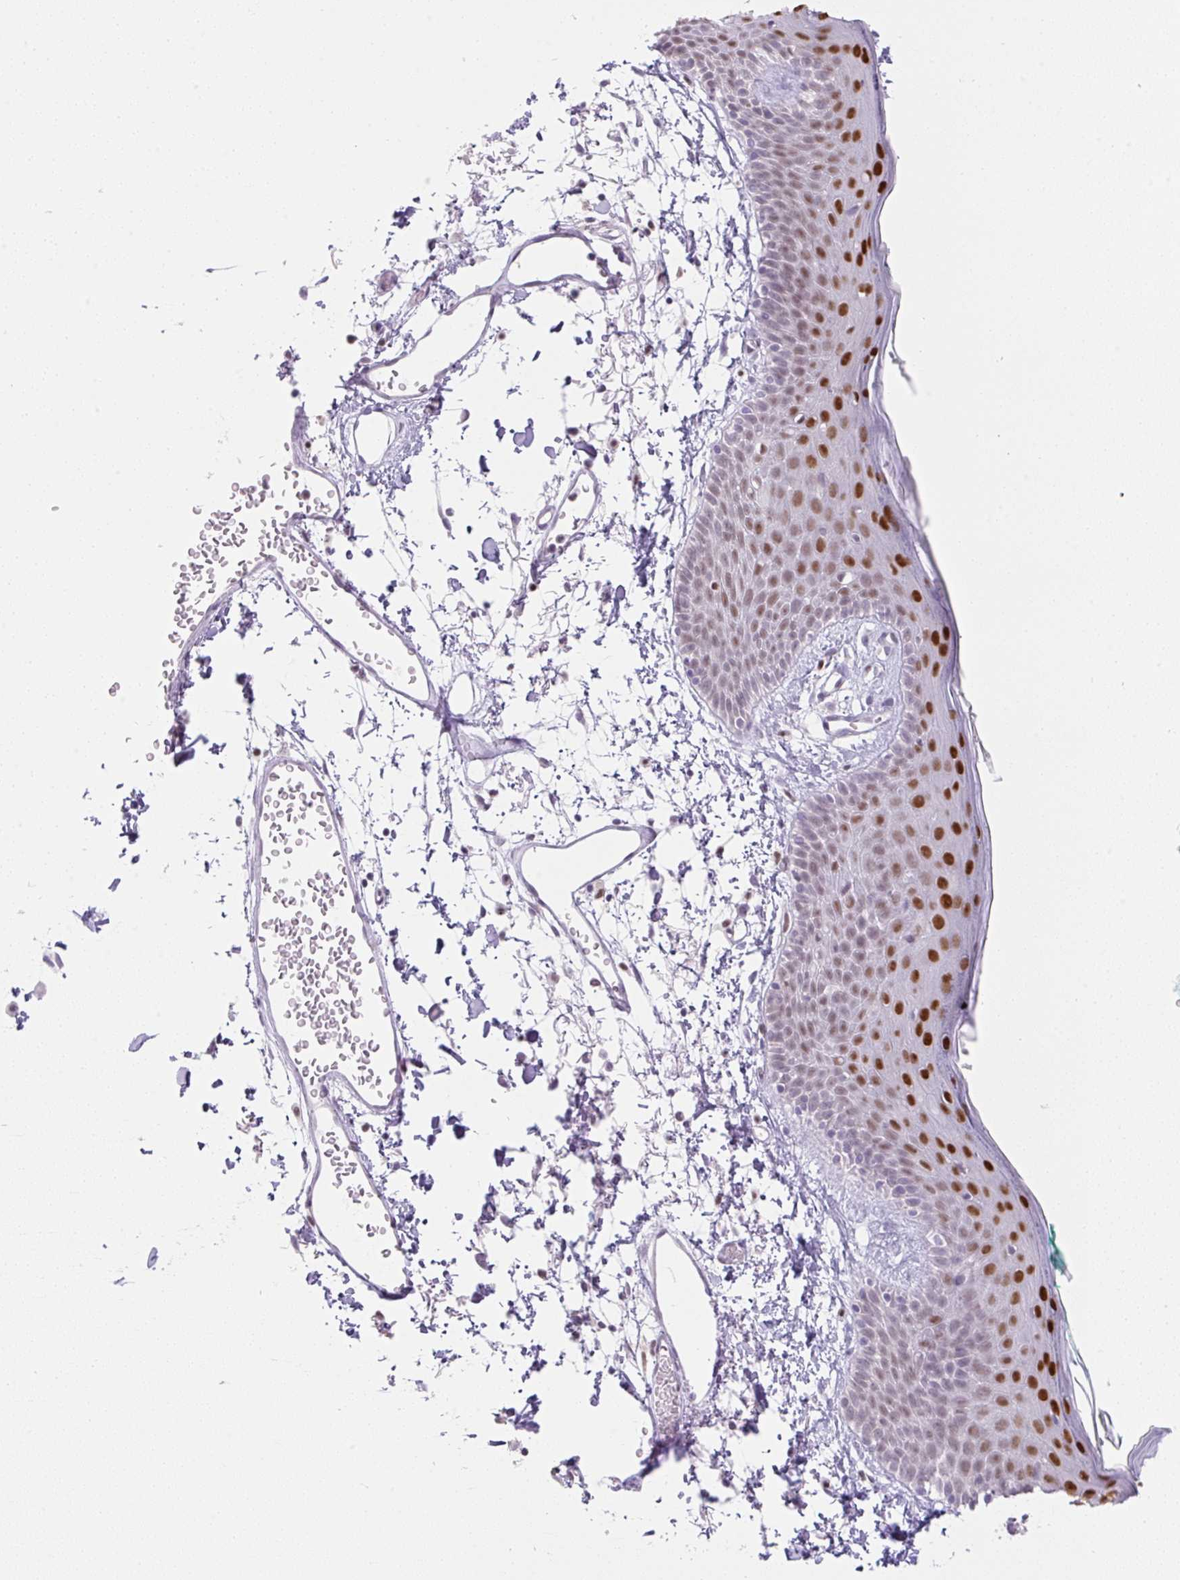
{"staining": {"intensity": "negative", "quantity": "none", "location": "none"}, "tissue": "skin", "cell_type": "Fibroblasts", "image_type": "normal", "snomed": [{"axis": "morphology", "description": "Normal tissue, NOS"}, {"axis": "topography", "description": "Skin"}], "caption": "The image exhibits no staining of fibroblasts in unremarkable skin. Nuclei are stained in blue.", "gene": "TLE3", "patient": {"sex": "male", "age": 79}}